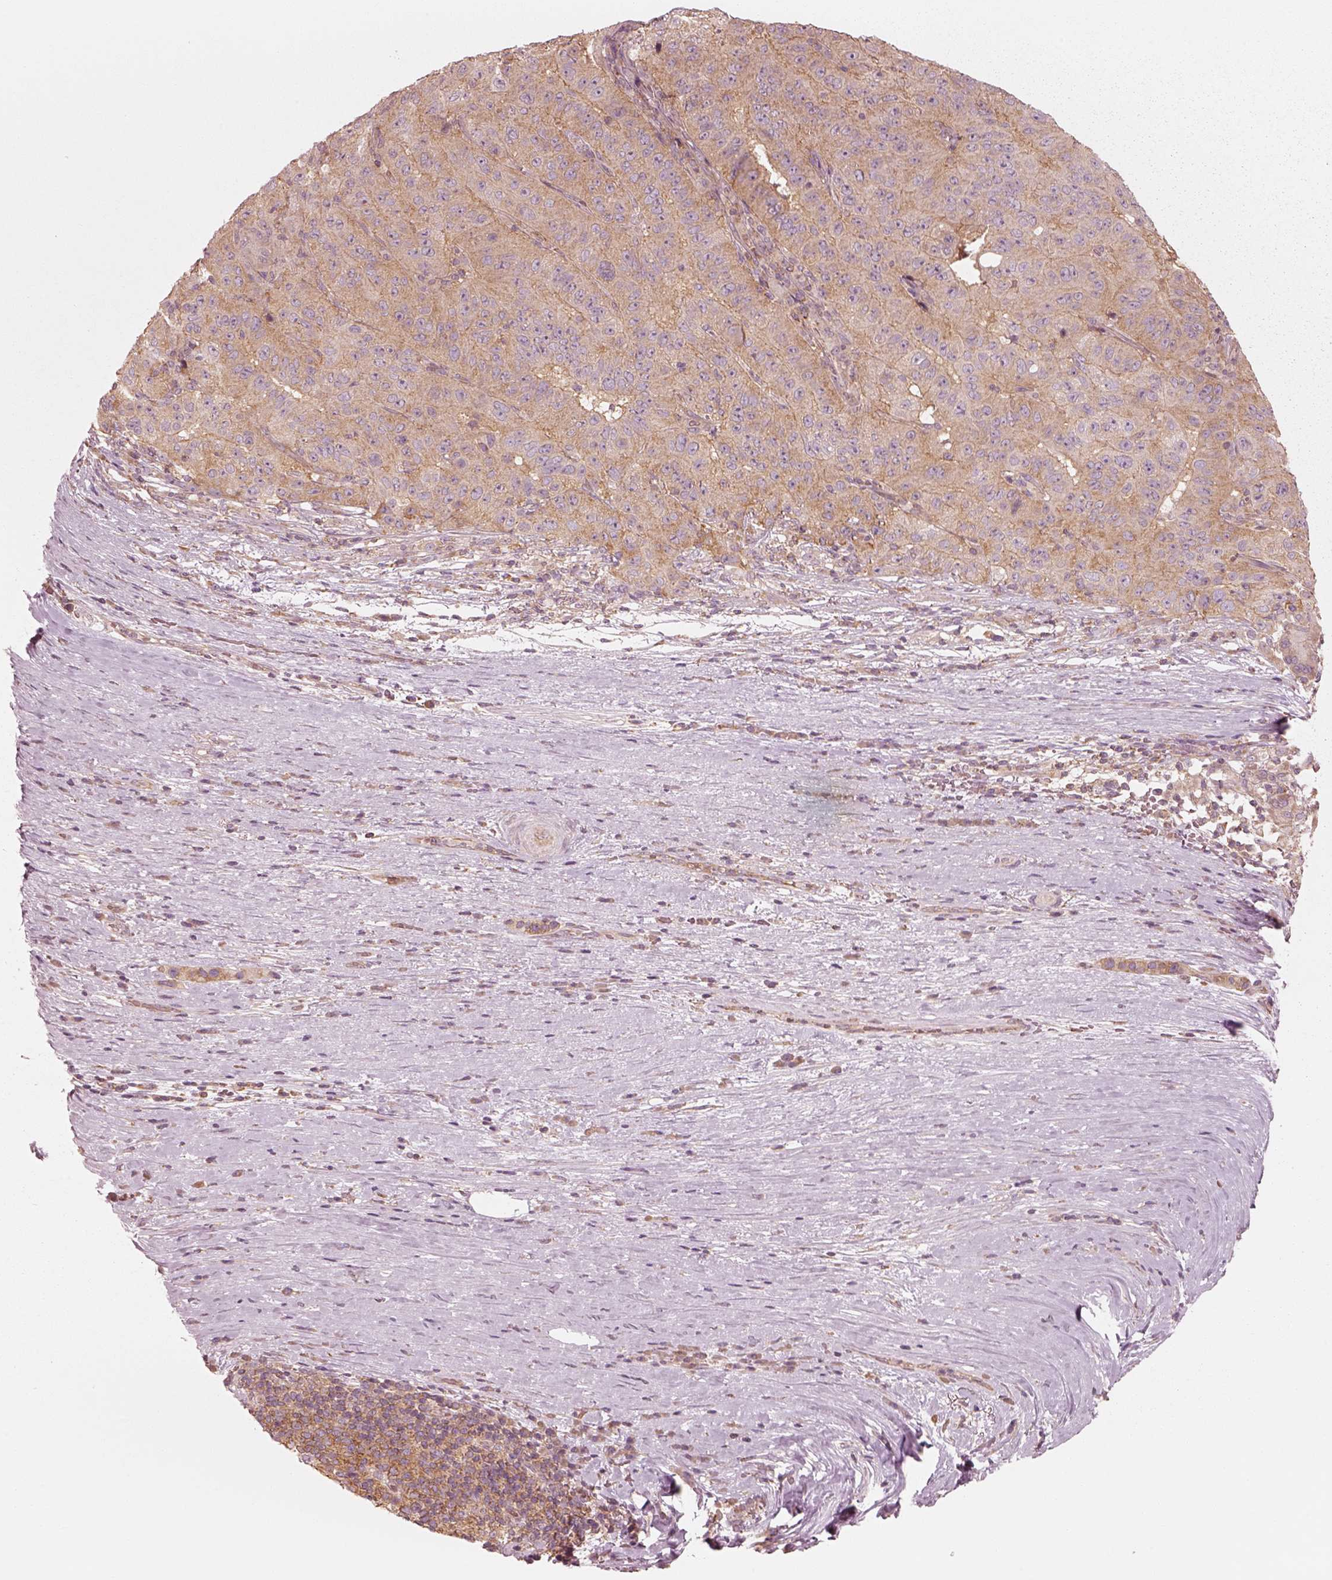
{"staining": {"intensity": "moderate", "quantity": ">75%", "location": "cytoplasmic/membranous"}, "tissue": "pancreatic cancer", "cell_type": "Tumor cells", "image_type": "cancer", "snomed": [{"axis": "morphology", "description": "Adenocarcinoma, NOS"}, {"axis": "topography", "description": "Pancreas"}], "caption": "Immunohistochemistry of human pancreatic adenocarcinoma exhibits medium levels of moderate cytoplasmic/membranous expression in about >75% of tumor cells.", "gene": "CNOT2", "patient": {"sex": "male", "age": 63}}